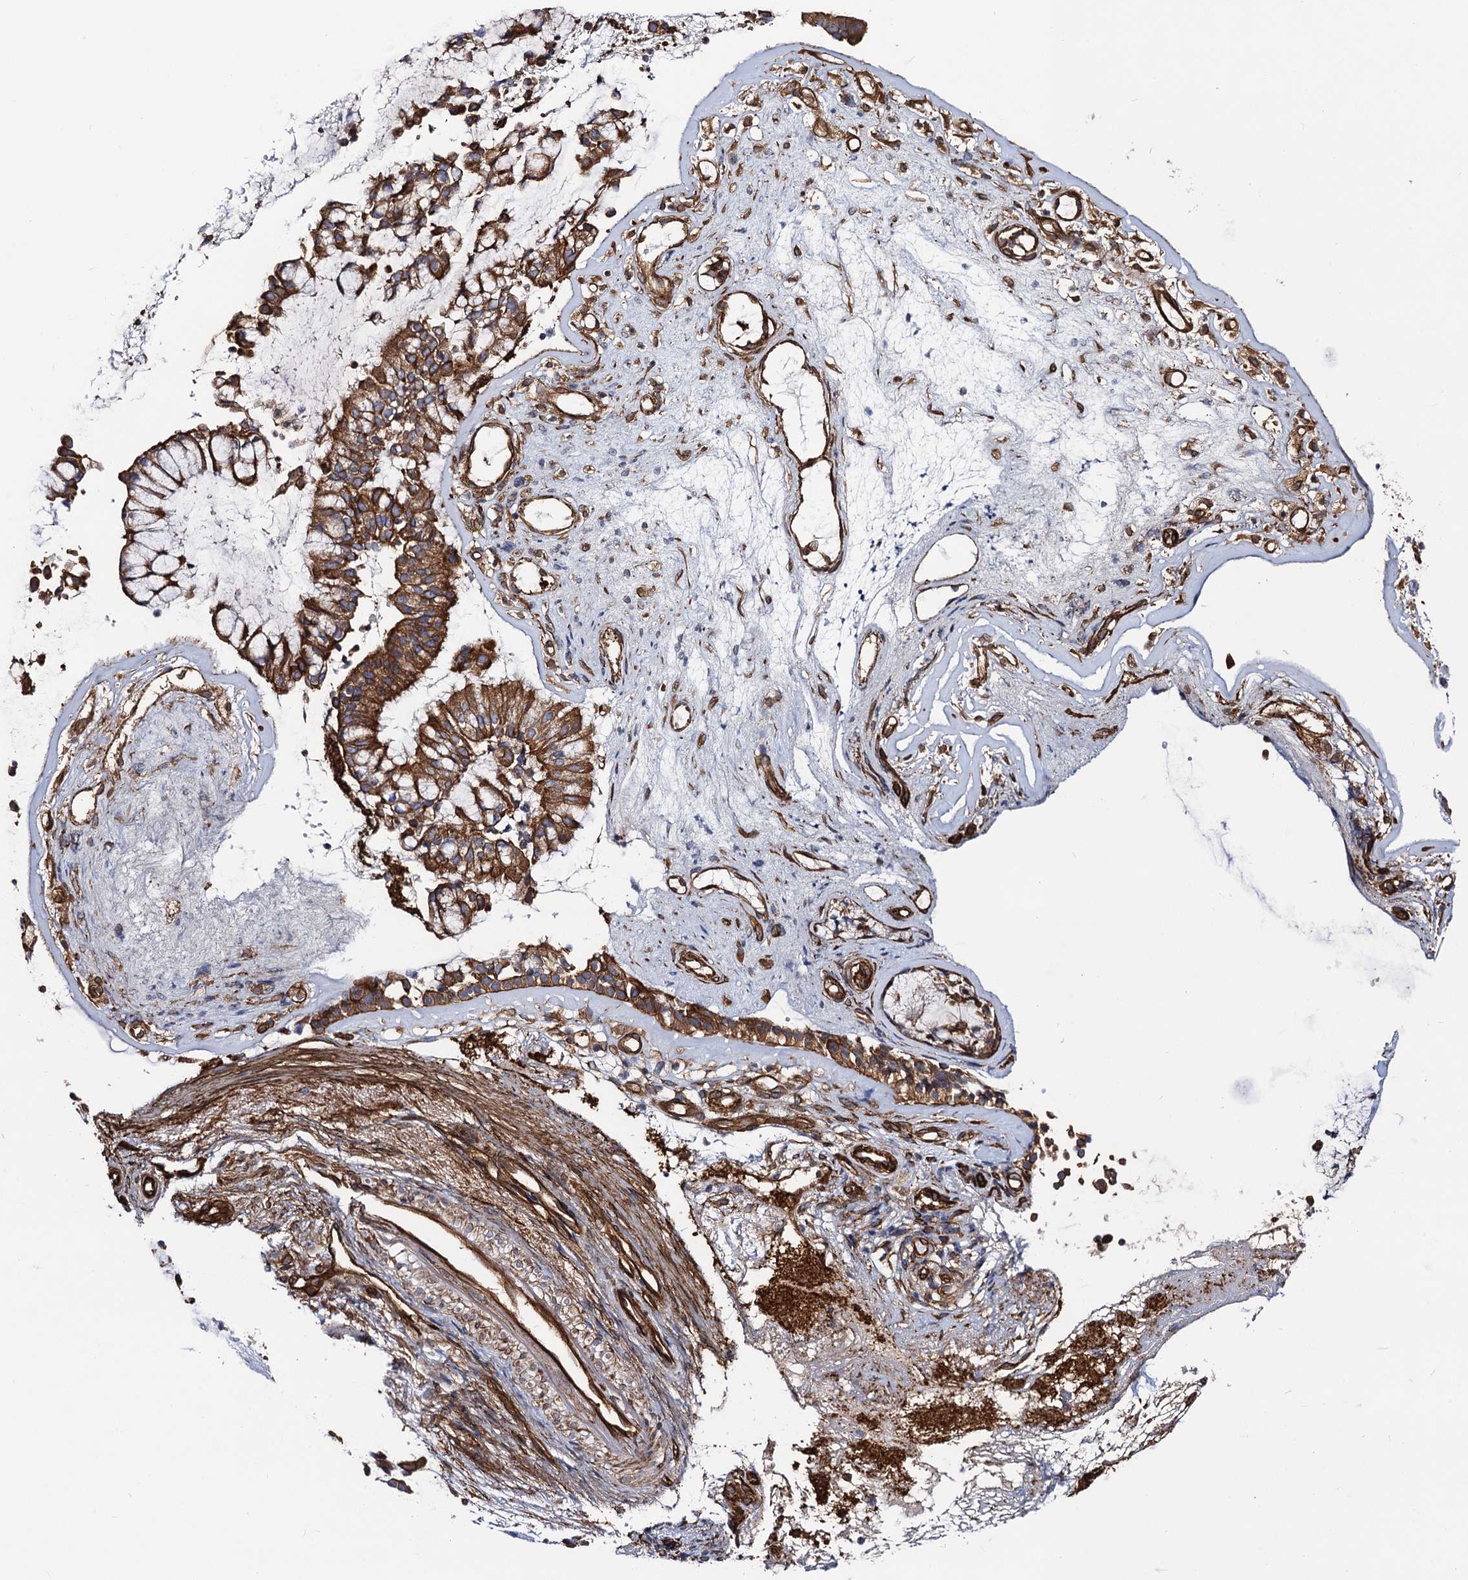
{"staining": {"intensity": "moderate", "quantity": ">75%", "location": "cytoplasmic/membranous"}, "tissue": "nasopharynx", "cell_type": "Respiratory epithelial cells", "image_type": "normal", "snomed": [{"axis": "morphology", "description": "Normal tissue, NOS"}, {"axis": "topography", "description": "Nasopharynx"}], "caption": "This photomicrograph shows normal nasopharynx stained with immunohistochemistry to label a protein in brown. The cytoplasmic/membranous of respiratory epithelial cells show moderate positivity for the protein. Nuclei are counter-stained blue.", "gene": "CIP2A", "patient": {"sex": "female", "age": 39}}